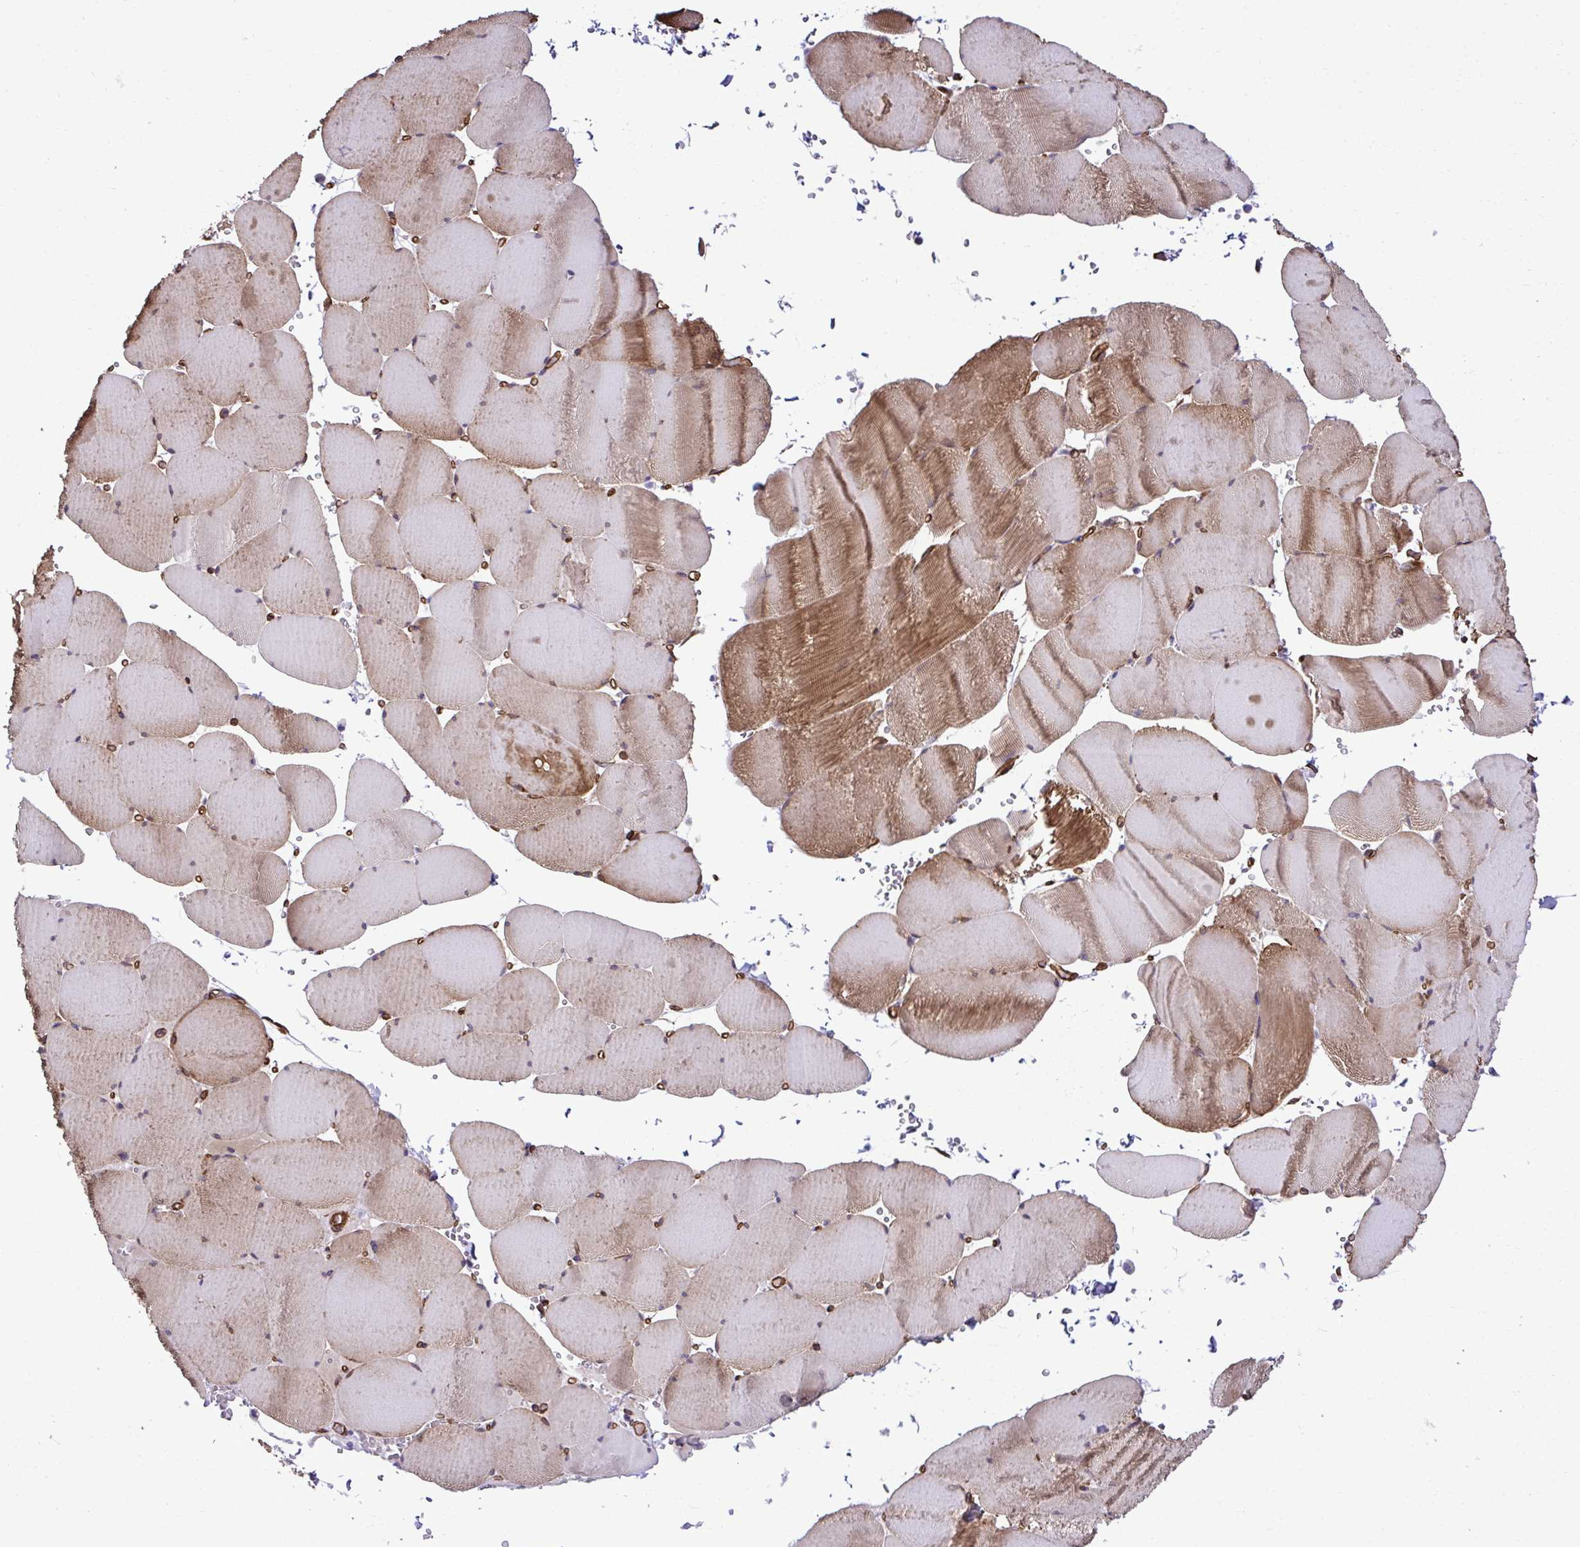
{"staining": {"intensity": "moderate", "quantity": "25%-75%", "location": "cytoplasmic/membranous"}, "tissue": "skeletal muscle", "cell_type": "Myocytes", "image_type": "normal", "snomed": [{"axis": "morphology", "description": "Normal tissue, NOS"}, {"axis": "topography", "description": "Skeletal muscle"}, {"axis": "topography", "description": "Head-Neck"}], "caption": "Immunohistochemistry (IHC) histopathology image of normal human skeletal muscle stained for a protein (brown), which displays medium levels of moderate cytoplasmic/membranous positivity in approximately 25%-75% of myocytes.", "gene": "TRIM52", "patient": {"sex": "male", "age": 66}}